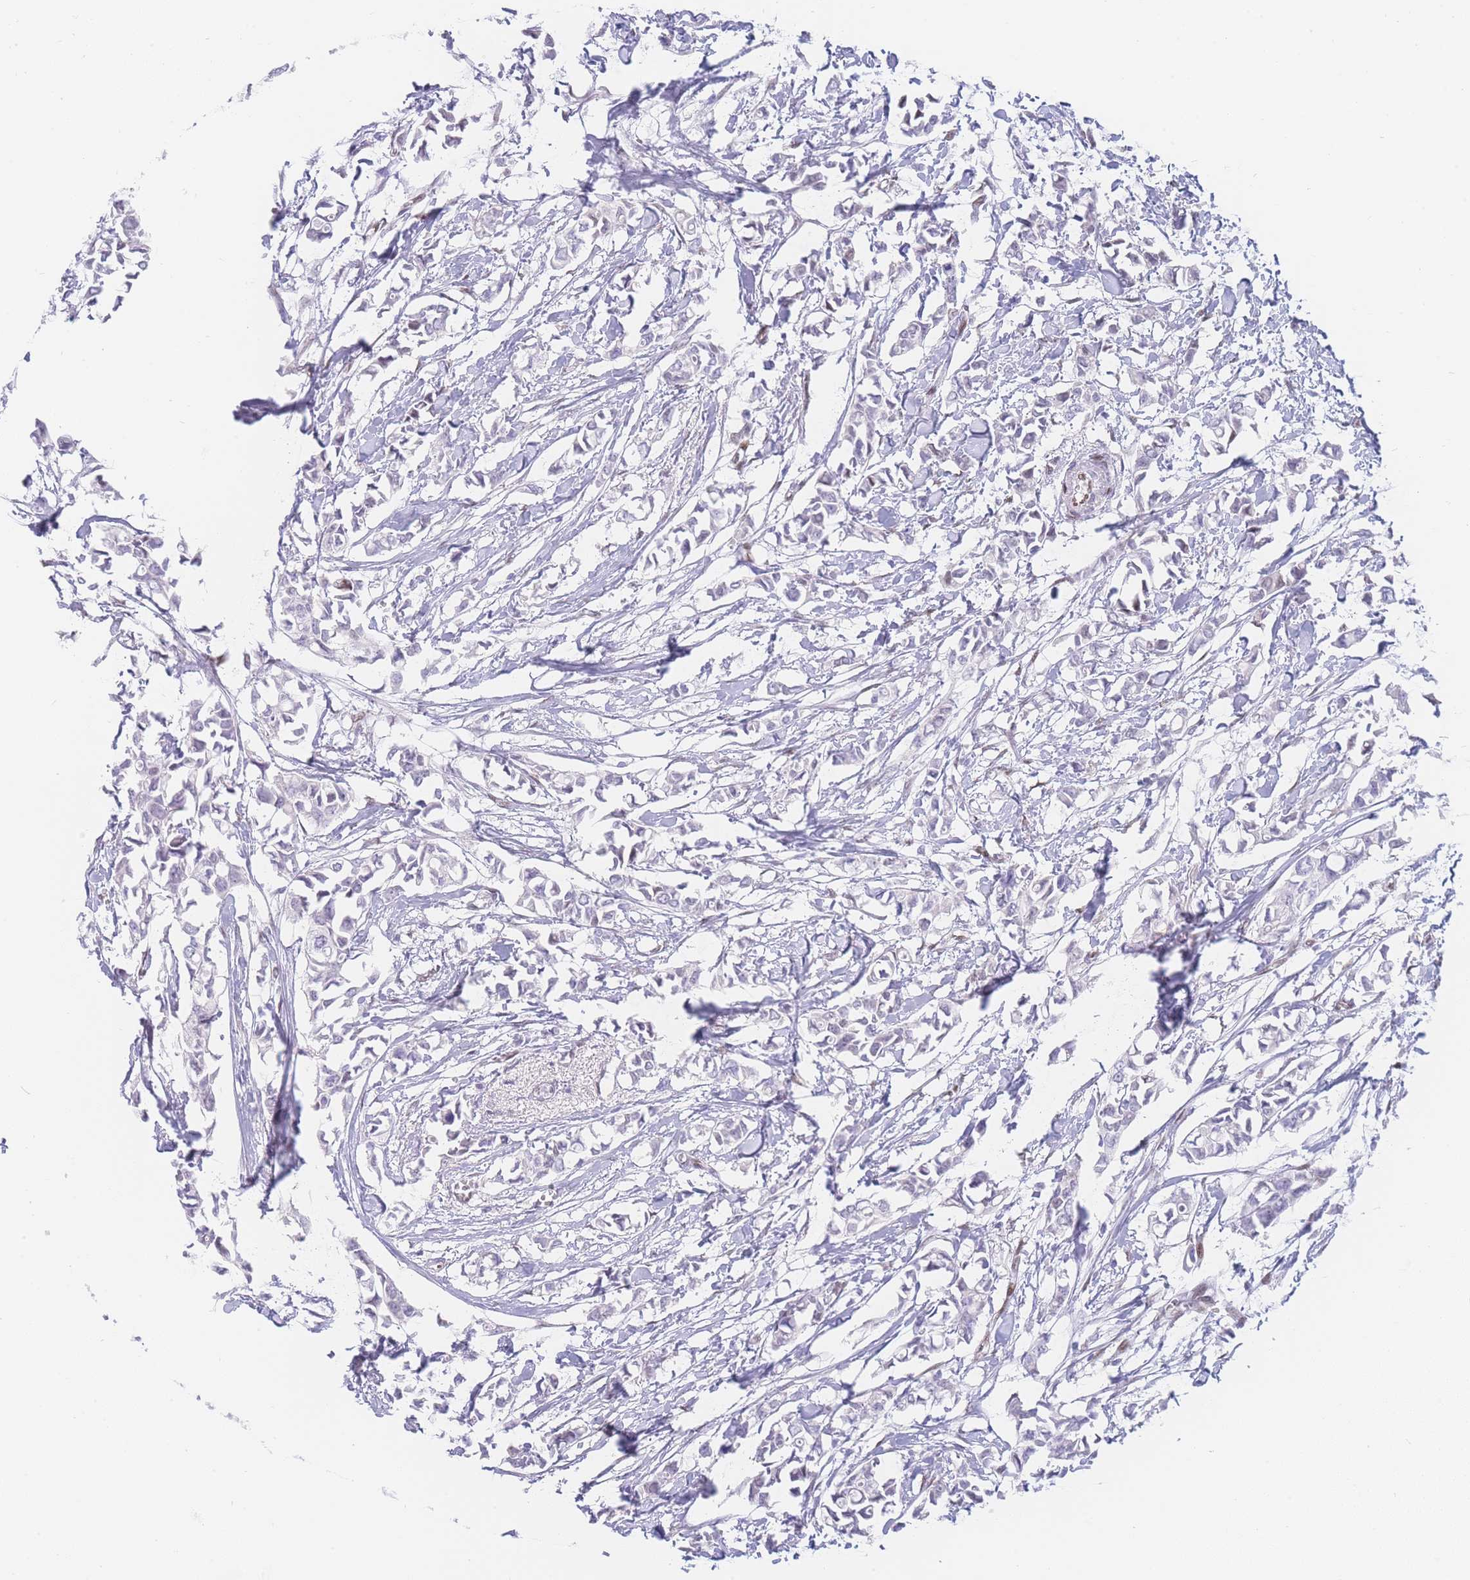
{"staining": {"intensity": "negative", "quantity": "none", "location": "none"}, "tissue": "breast cancer", "cell_type": "Tumor cells", "image_type": "cancer", "snomed": [{"axis": "morphology", "description": "Duct carcinoma"}, {"axis": "topography", "description": "Breast"}], "caption": "Protein analysis of breast cancer displays no significant expression in tumor cells. The staining was performed using DAB to visualize the protein expression in brown, while the nuclei were stained in blue with hematoxylin (Magnification: 20x).", "gene": "PSMB5", "patient": {"sex": "female", "age": 41}}